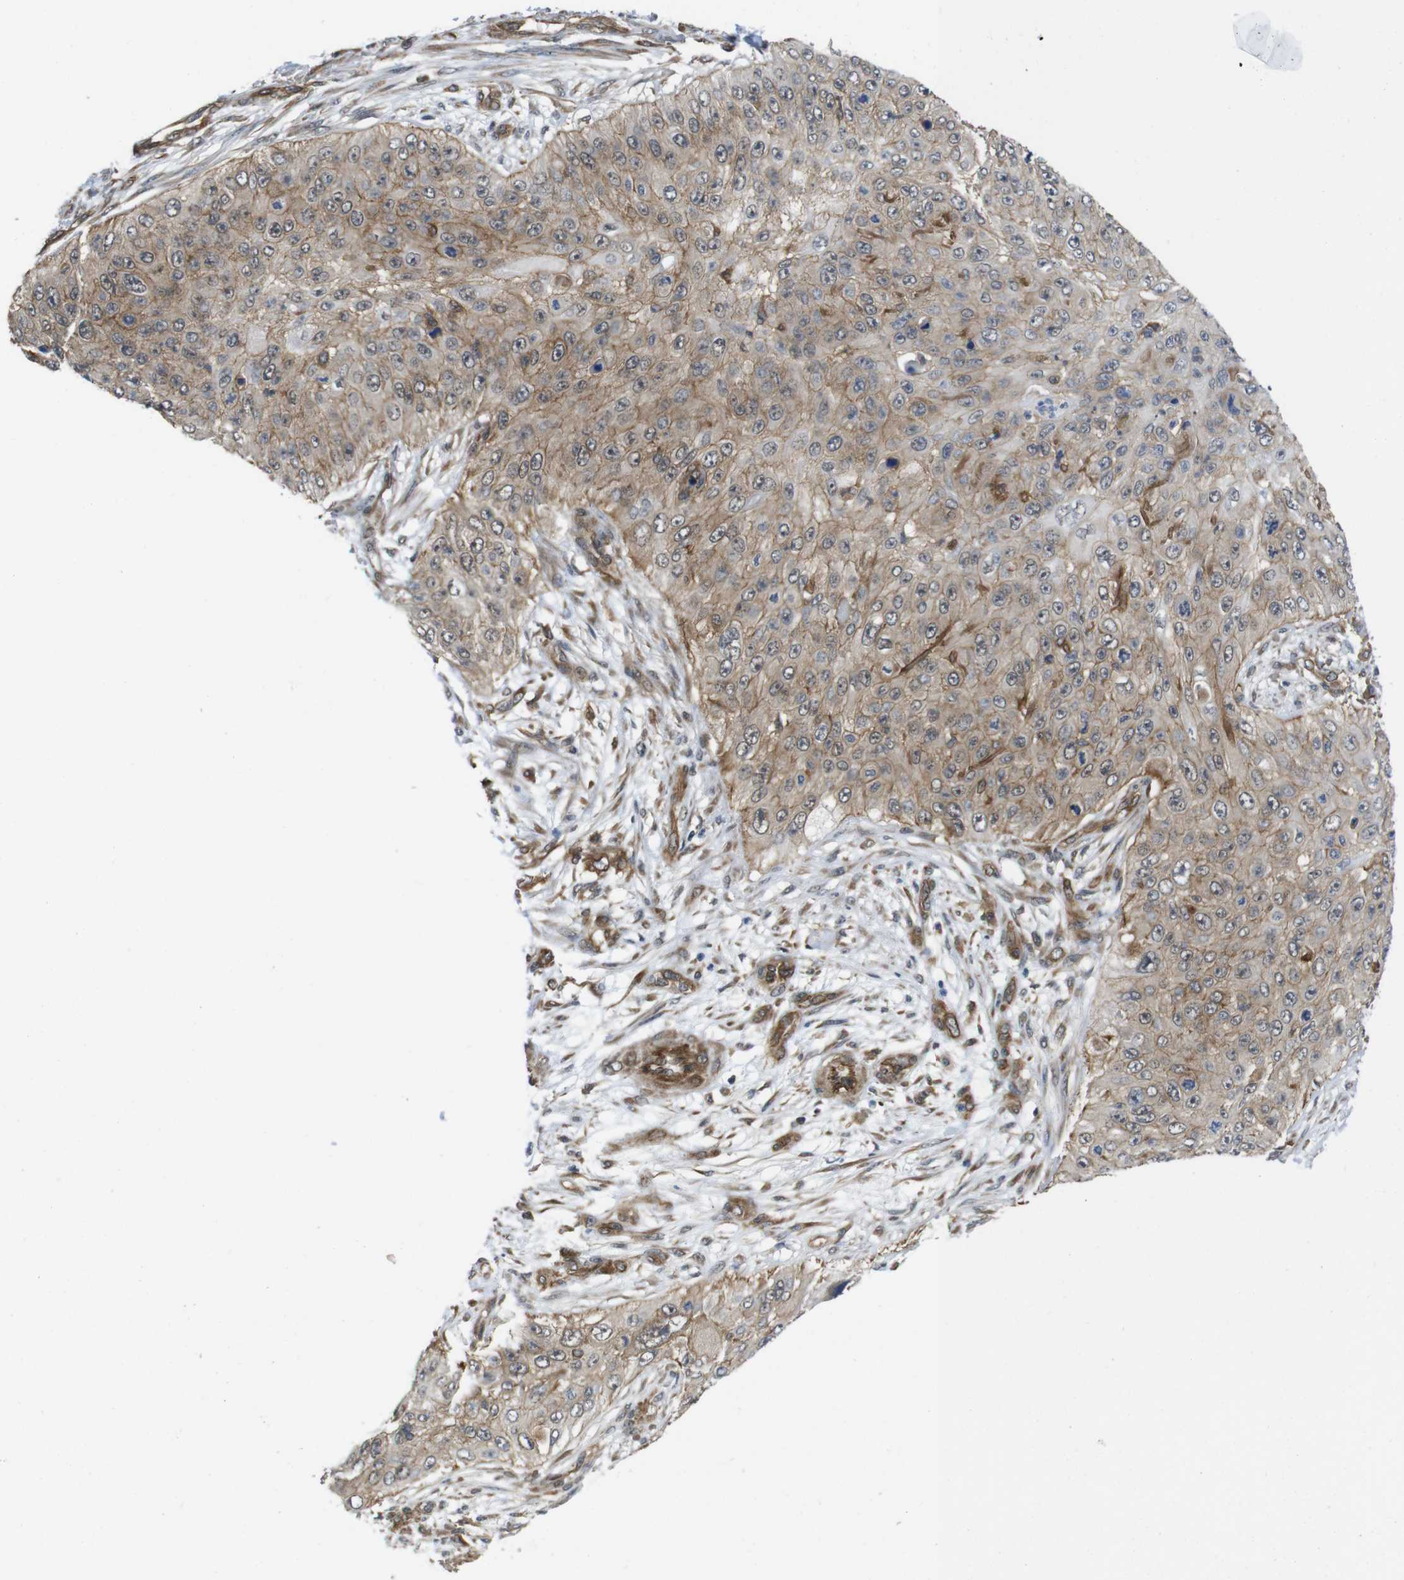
{"staining": {"intensity": "moderate", "quantity": "25%-75%", "location": "cytoplasmic/membranous"}, "tissue": "skin cancer", "cell_type": "Tumor cells", "image_type": "cancer", "snomed": [{"axis": "morphology", "description": "Squamous cell carcinoma, NOS"}, {"axis": "topography", "description": "Skin"}], "caption": "Moderate cytoplasmic/membranous positivity is appreciated in about 25%-75% of tumor cells in skin cancer. The staining was performed using DAB (3,3'-diaminobenzidine), with brown indicating positive protein expression. Nuclei are stained blue with hematoxylin.", "gene": "ZDHHC5", "patient": {"sex": "female", "age": 80}}